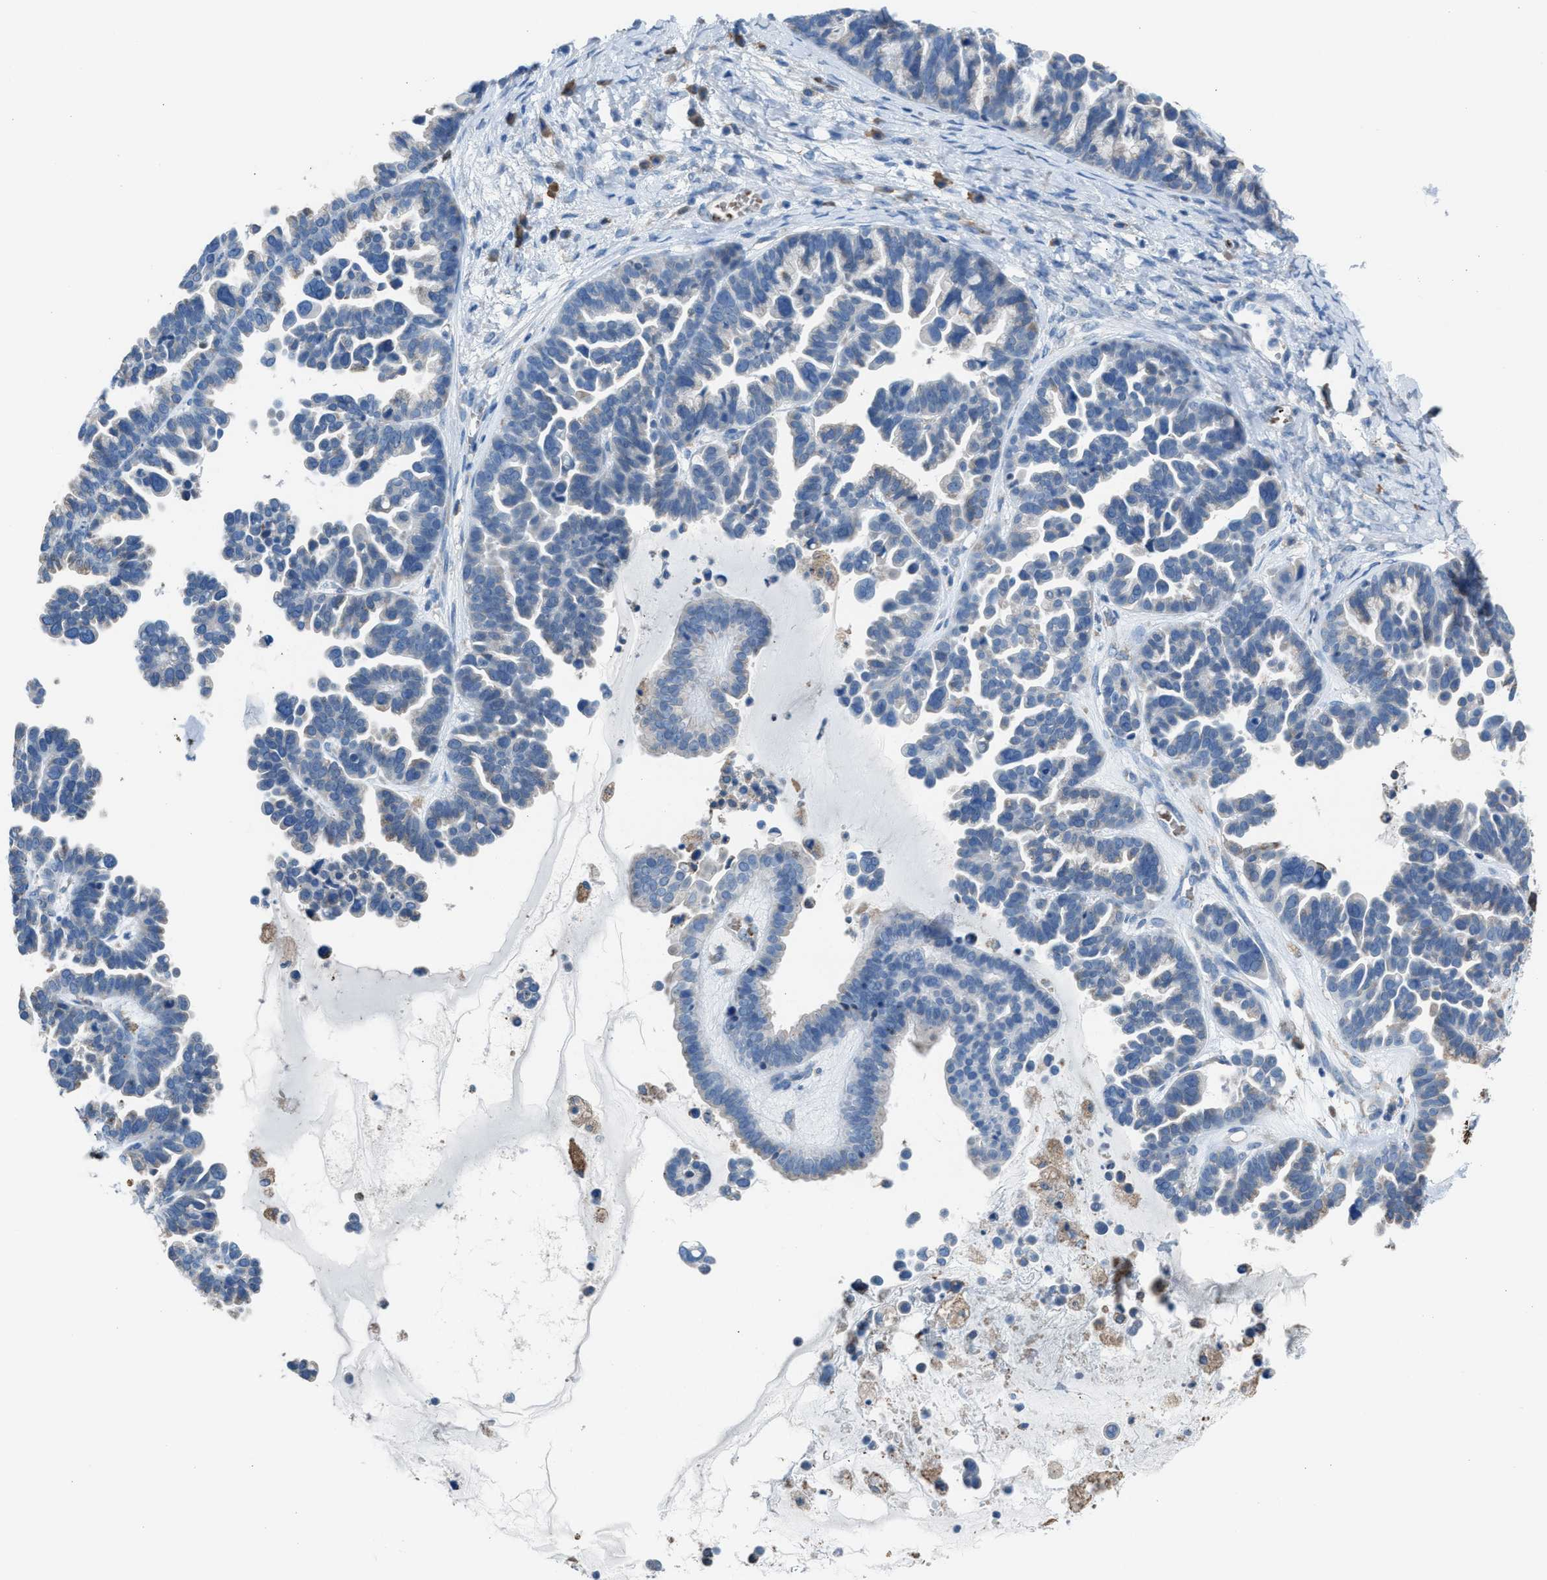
{"staining": {"intensity": "negative", "quantity": "none", "location": "none"}, "tissue": "ovarian cancer", "cell_type": "Tumor cells", "image_type": "cancer", "snomed": [{"axis": "morphology", "description": "Cystadenocarcinoma, serous, NOS"}, {"axis": "topography", "description": "Ovary"}], "caption": "A high-resolution histopathology image shows immunohistochemistry (IHC) staining of serous cystadenocarcinoma (ovarian), which exhibits no significant positivity in tumor cells.", "gene": "CA3", "patient": {"sex": "female", "age": 56}}